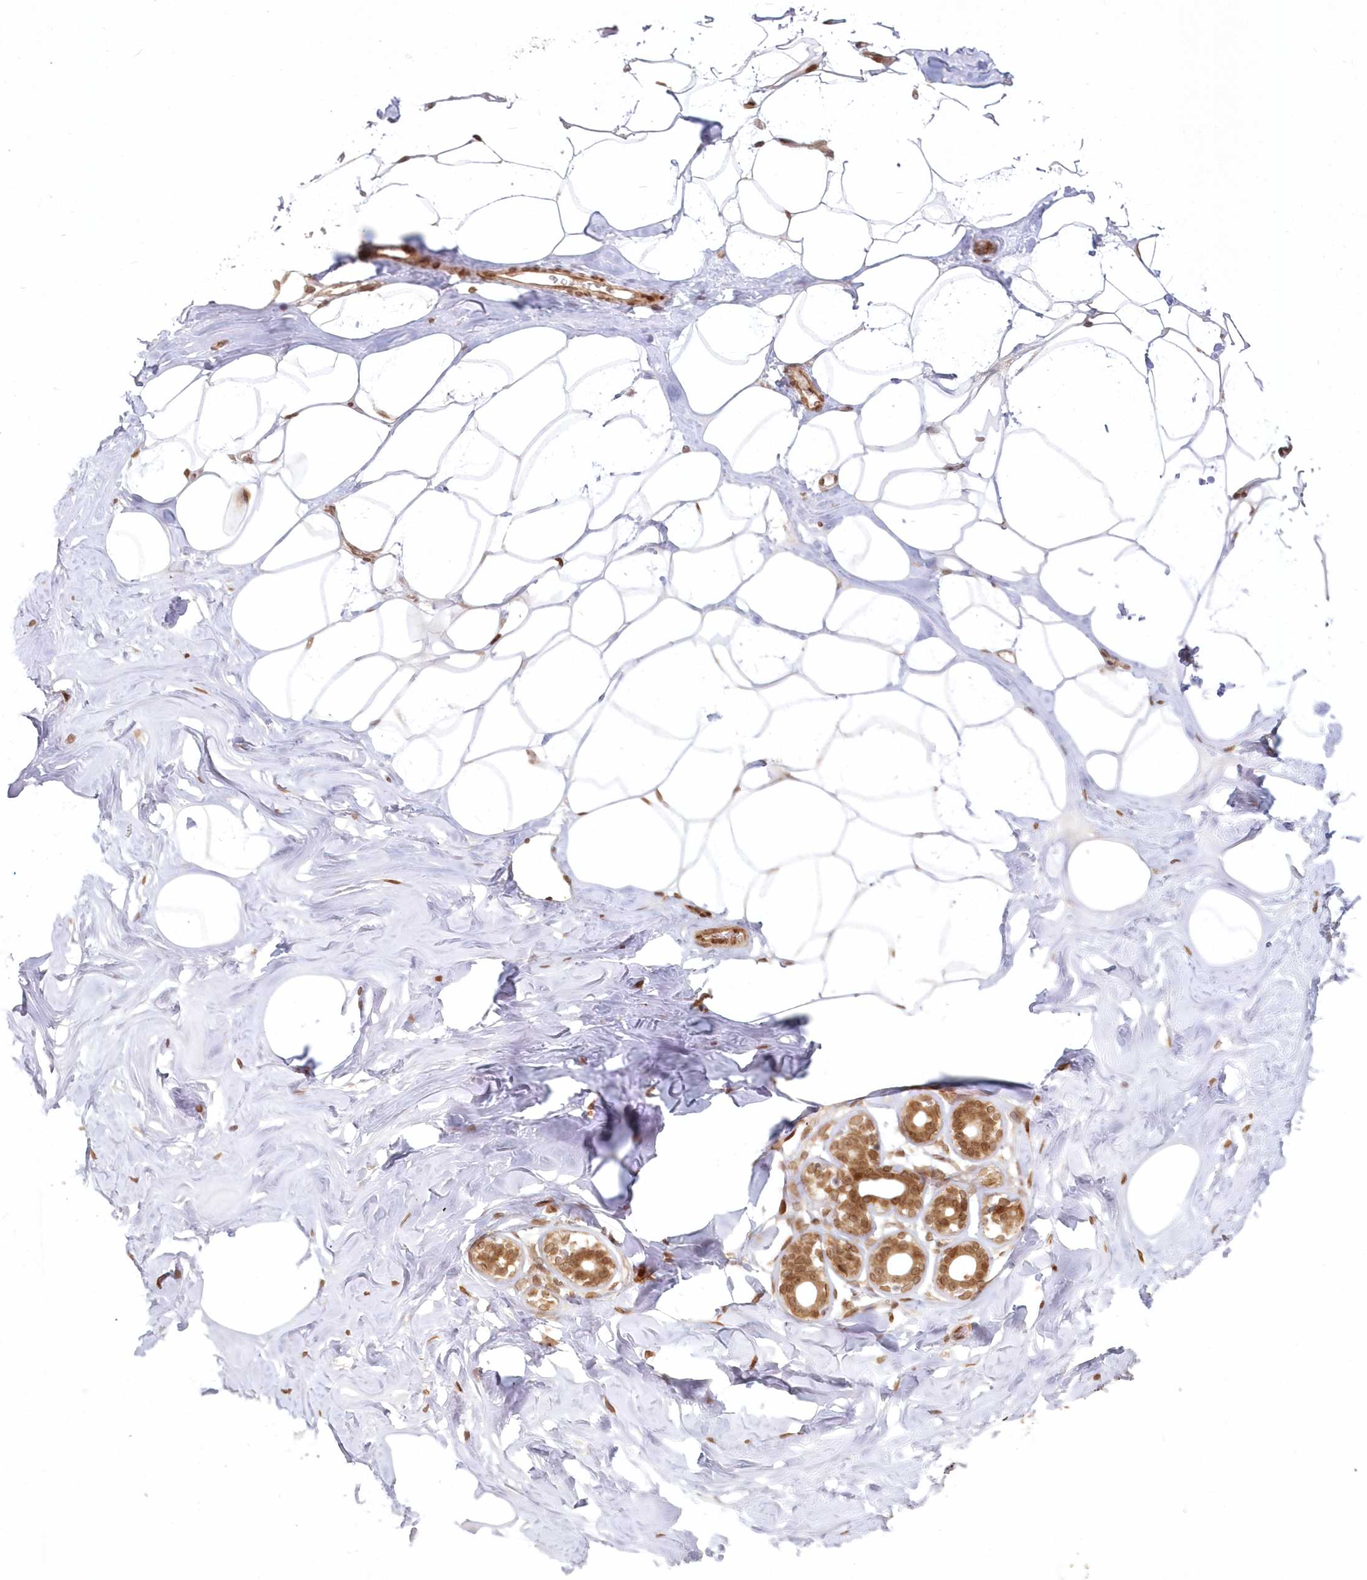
{"staining": {"intensity": "moderate", "quantity": ">75%", "location": "nuclear"}, "tissue": "adipose tissue", "cell_type": "Adipocytes", "image_type": "normal", "snomed": [{"axis": "morphology", "description": "Normal tissue, NOS"}, {"axis": "morphology", "description": "Fibrosis, NOS"}, {"axis": "topography", "description": "Breast"}, {"axis": "topography", "description": "Adipose tissue"}], "caption": "Immunohistochemical staining of benign human adipose tissue reveals >75% levels of moderate nuclear protein expression in about >75% of adipocytes.", "gene": "TOGARAM2", "patient": {"sex": "female", "age": 39}}